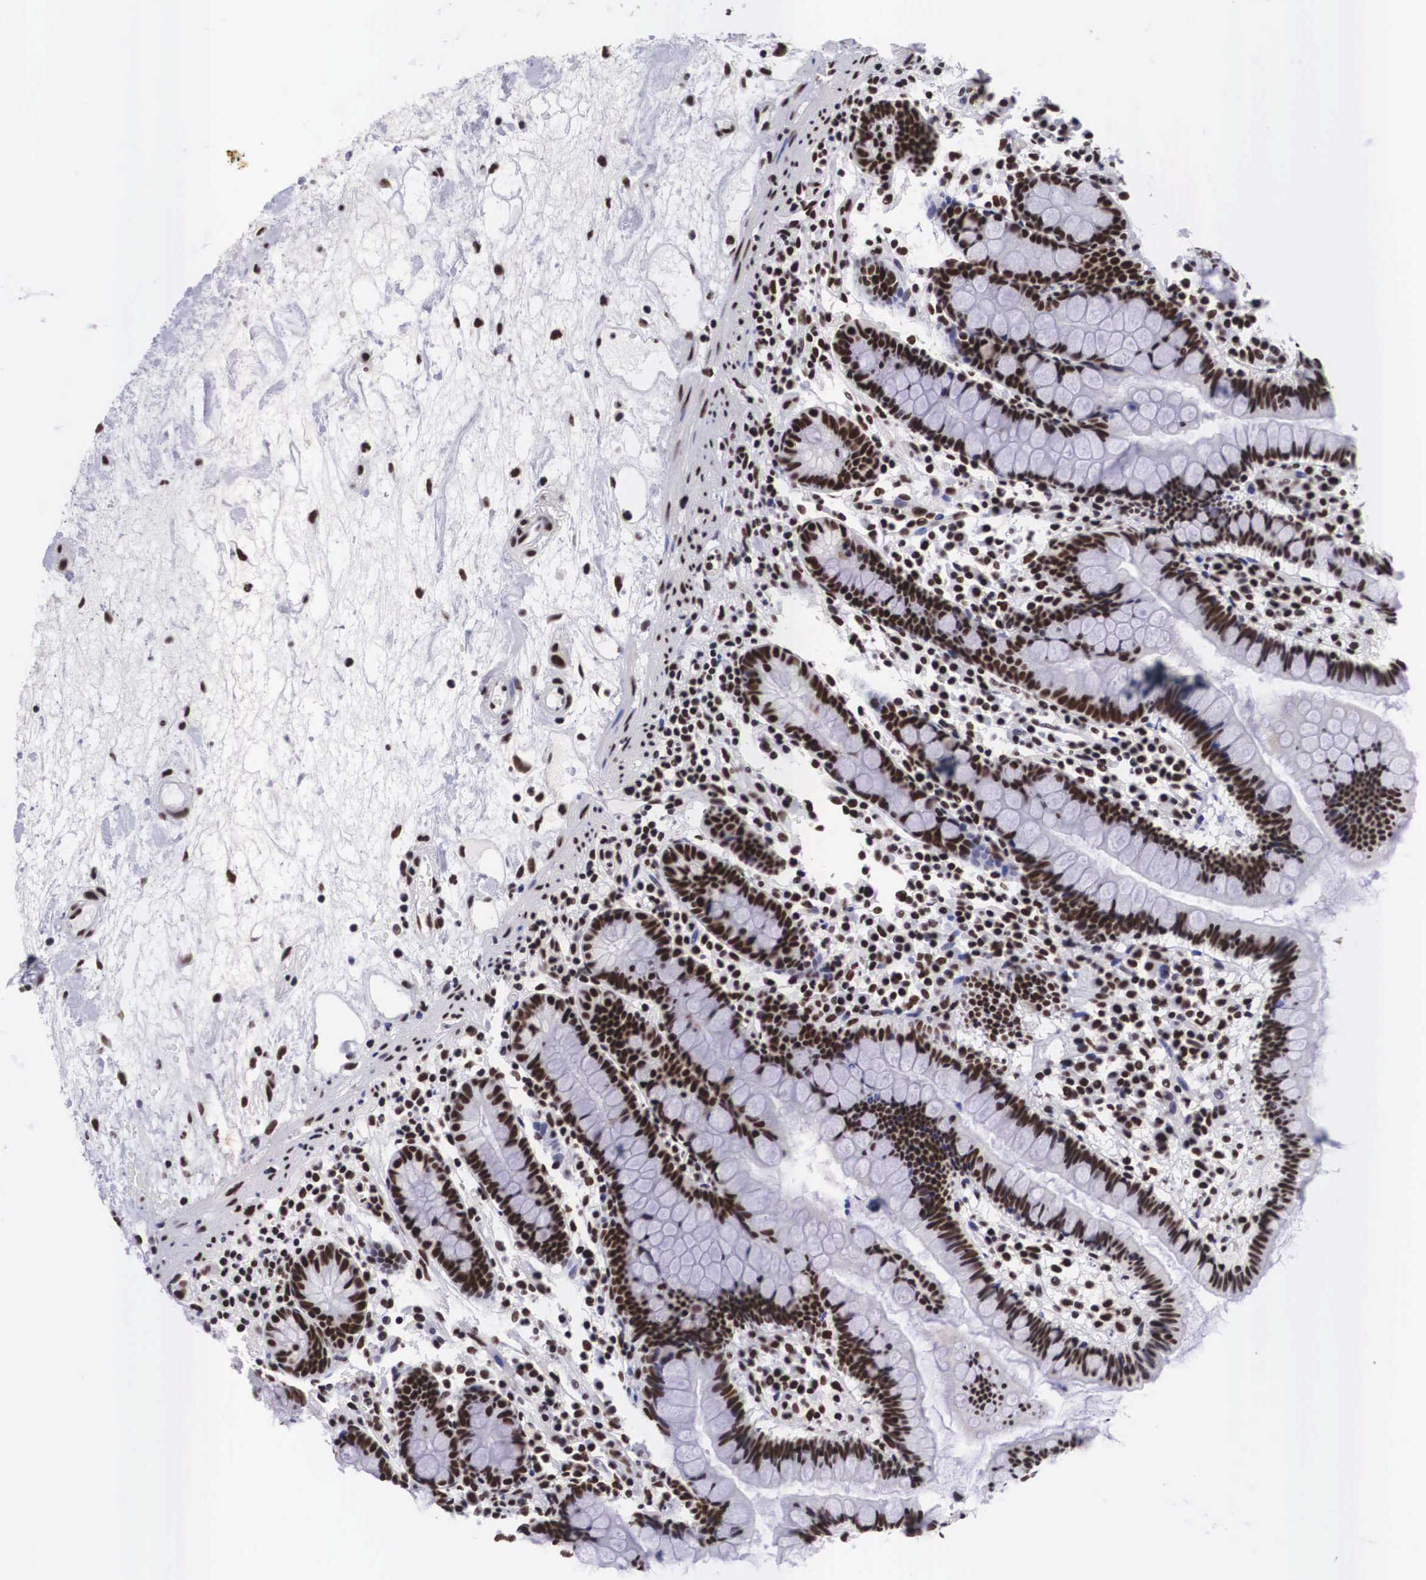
{"staining": {"intensity": "strong", "quantity": ">75%", "location": "nuclear"}, "tissue": "small intestine", "cell_type": "Glandular cells", "image_type": "normal", "snomed": [{"axis": "morphology", "description": "Normal tissue, NOS"}, {"axis": "topography", "description": "Small intestine"}], "caption": "An immunohistochemistry photomicrograph of normal tissue is shown. Protein staining in brown shows strong nuclear positivity in small intestine within glandular cells.", "gene": "SF3A1", "patient": {"sex": "female", "age": 51}}